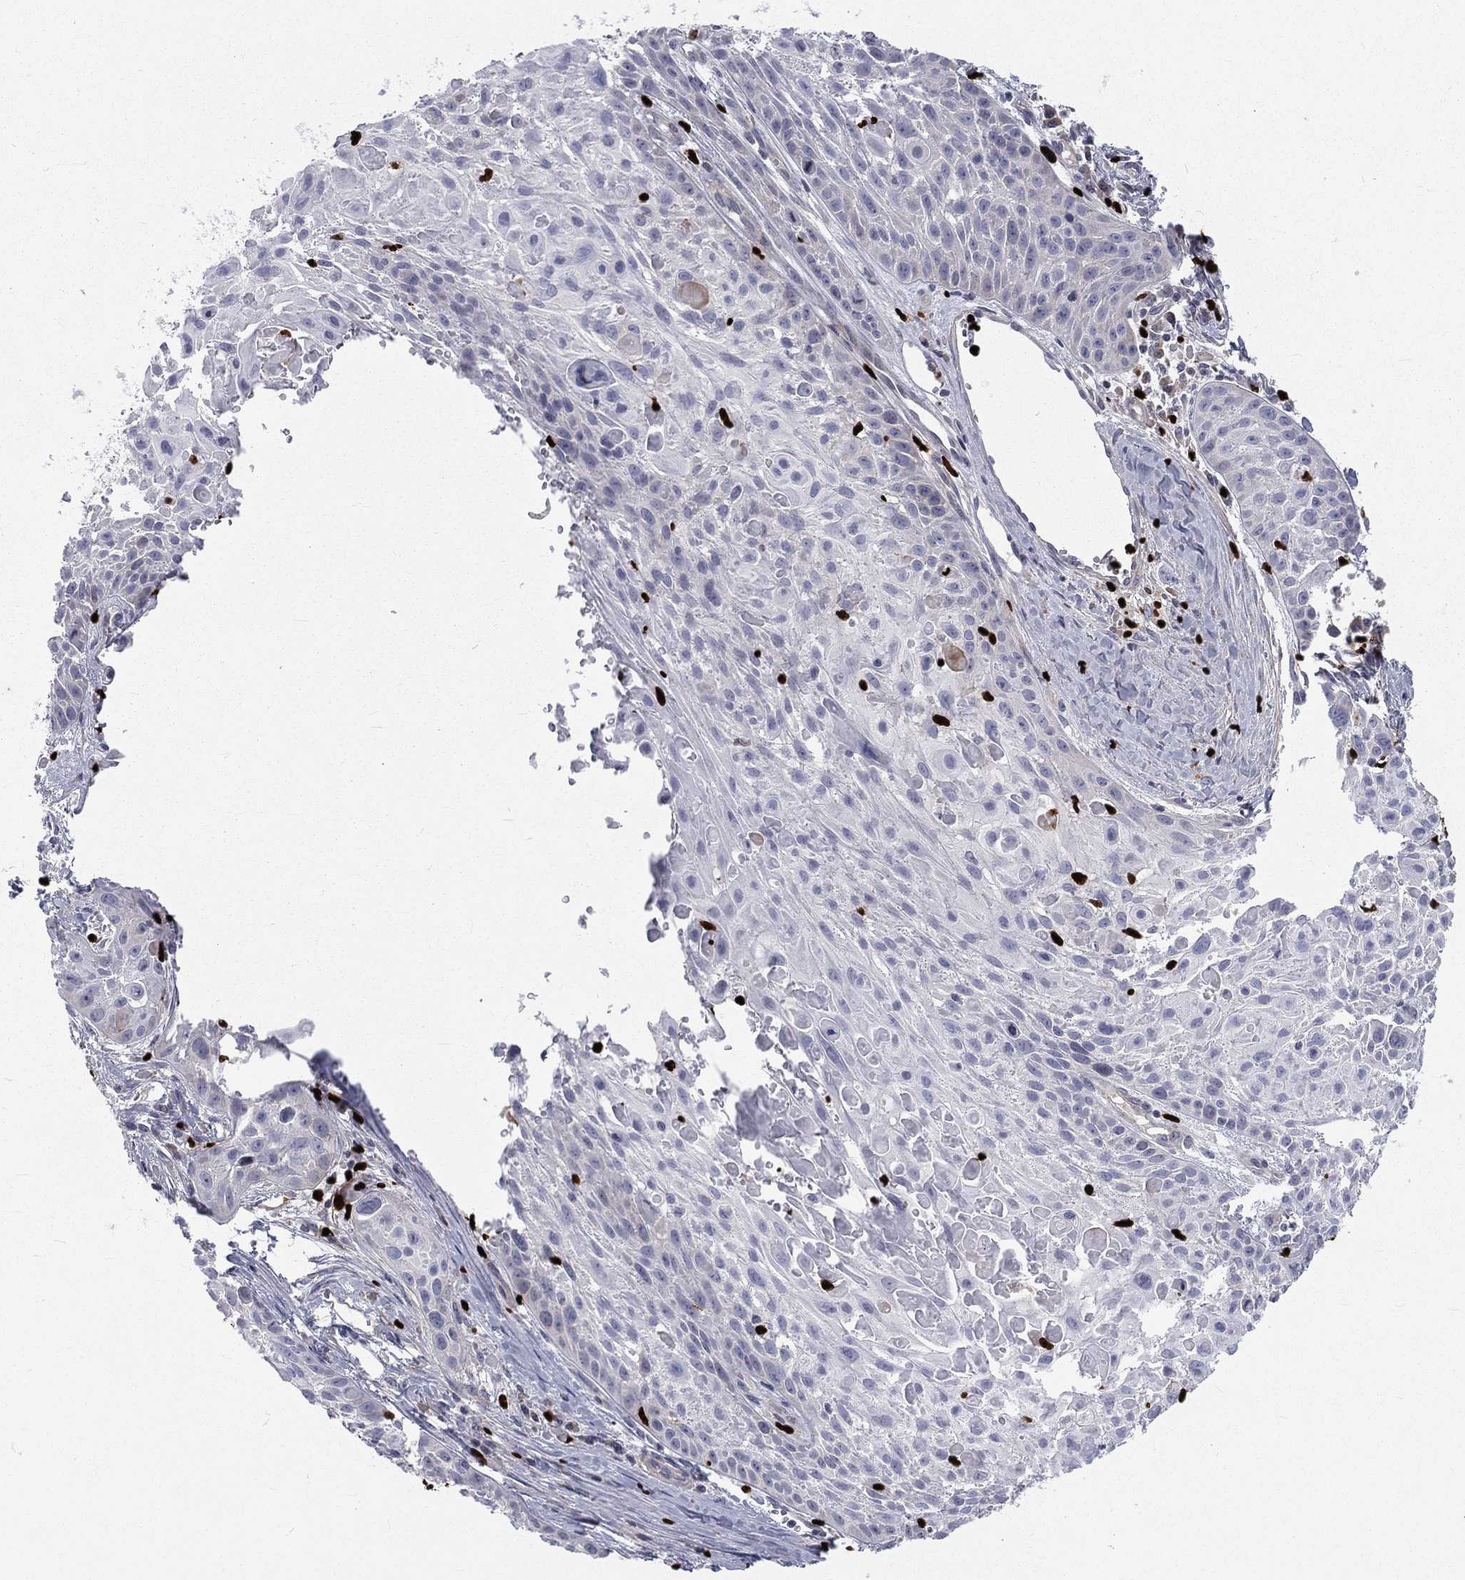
{"staining": {"intensity": "negative", "quantity": "none", "location": "none"}, "tissue": "skin cancer", "cell_type": "Tumor cells", "image_type": "cancer", "snomed": [{"axis": "morphology", "description": "Squamous cell carcinoma, NOS"}, {"axis": "topography", "description": "Skin"}, {"axis": "topography", "description": "Anal"}], "caption": "Immunohistochemical staining of skin cancer exhibits no significant positivity in tumor cells.", "gene": "MNDA", "patient": {"sex": "female", "age": 75}}